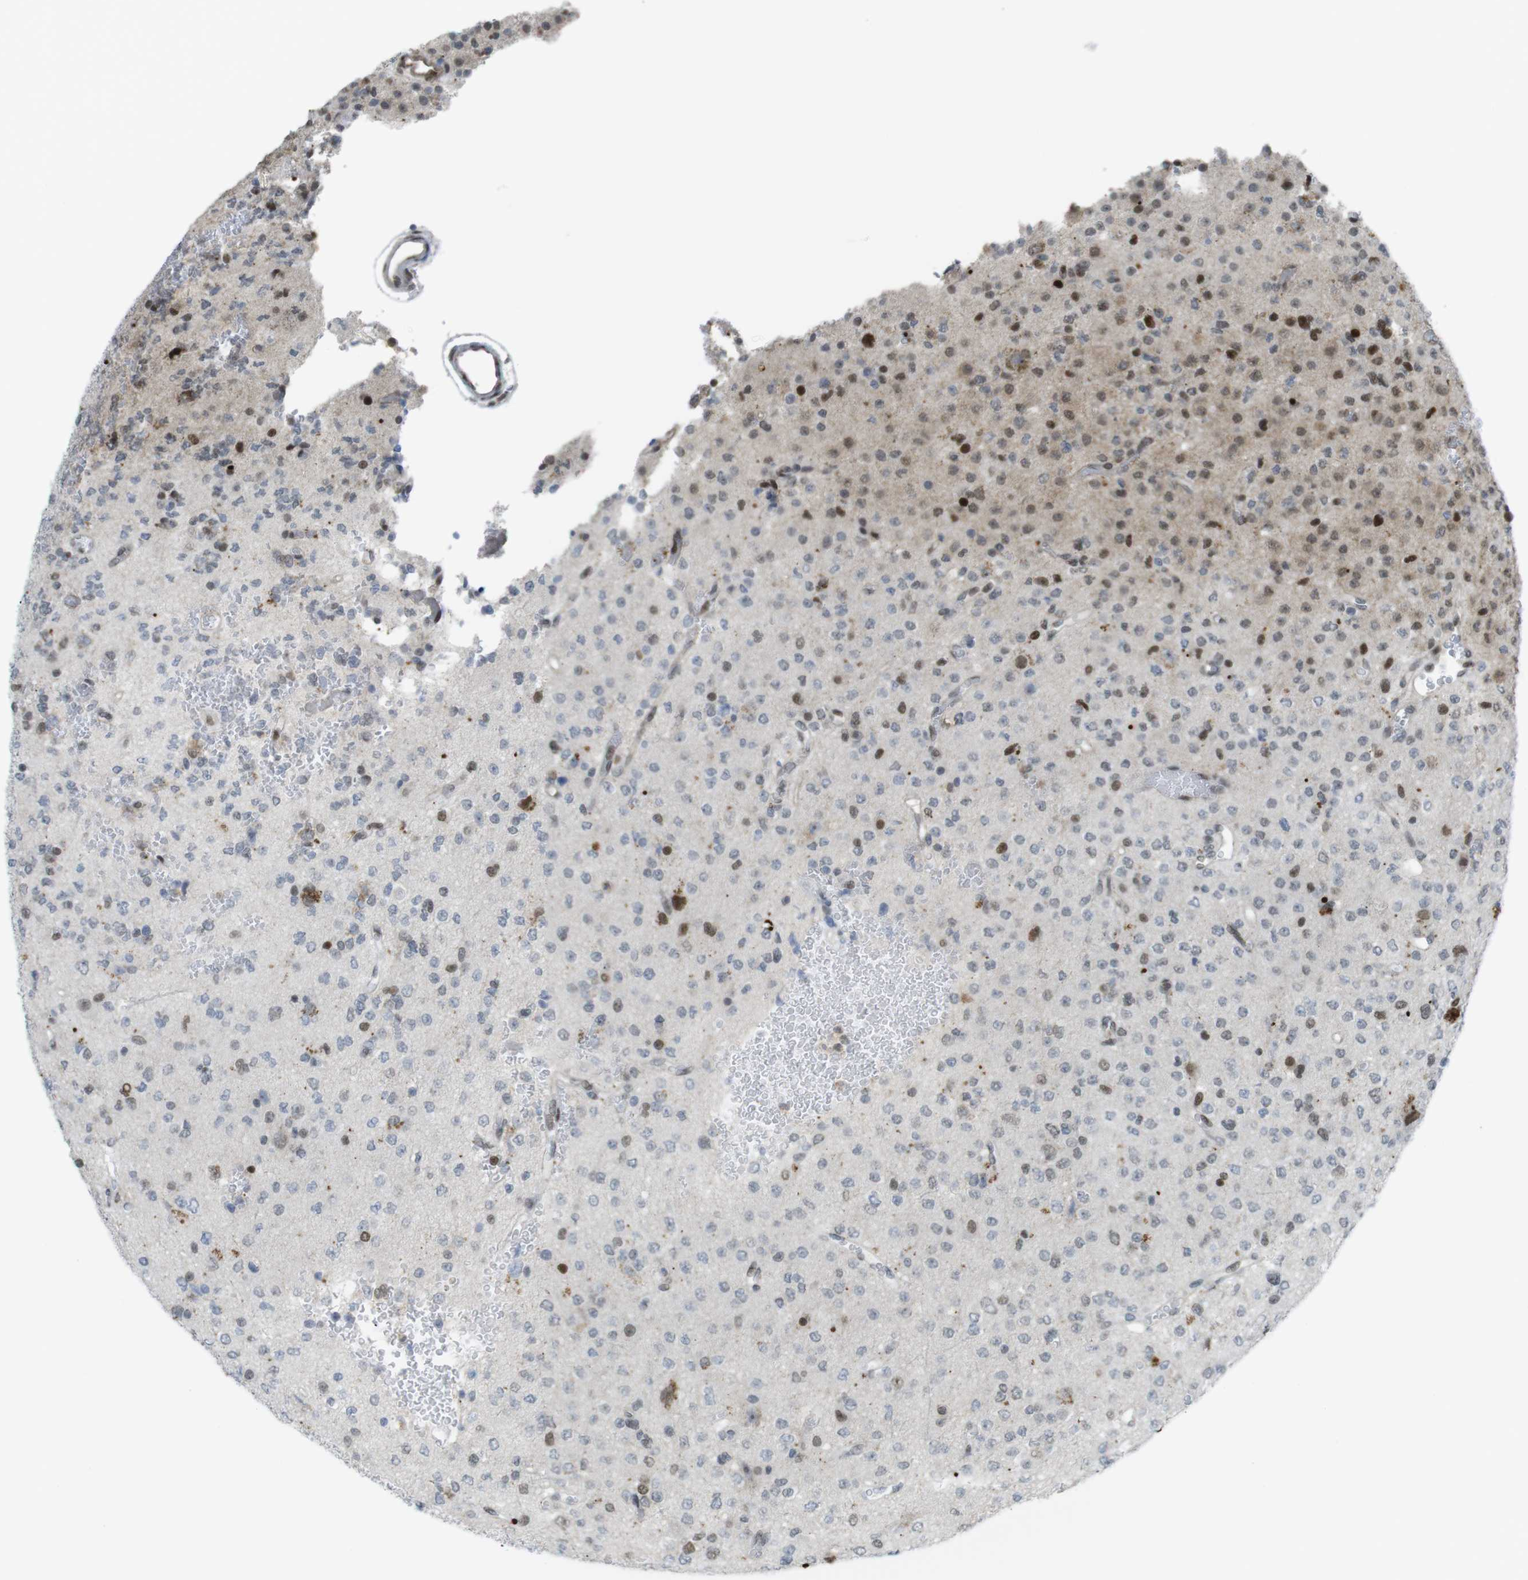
{"staining": {"intensity": "moderate", "quantity": "<25%", "location": "nuclear"}, "tissue": "glioma", "cell_type": "Tumor cells", "image_type": "cancer", "snomed": [{"axis": "morphology", "description": "Glioma, malignant, Low grade"}, {"axis": "topography", "description": "Brain"}], "caption": "This image exhibits glioma stained with IHC to label a protein in brown. The nuclear of tumor cells show moderate positivity for the protein. Nuclei are counter-stained blue.", "gene": "UBB", "patient": {"sex": "male", "age": 38}}